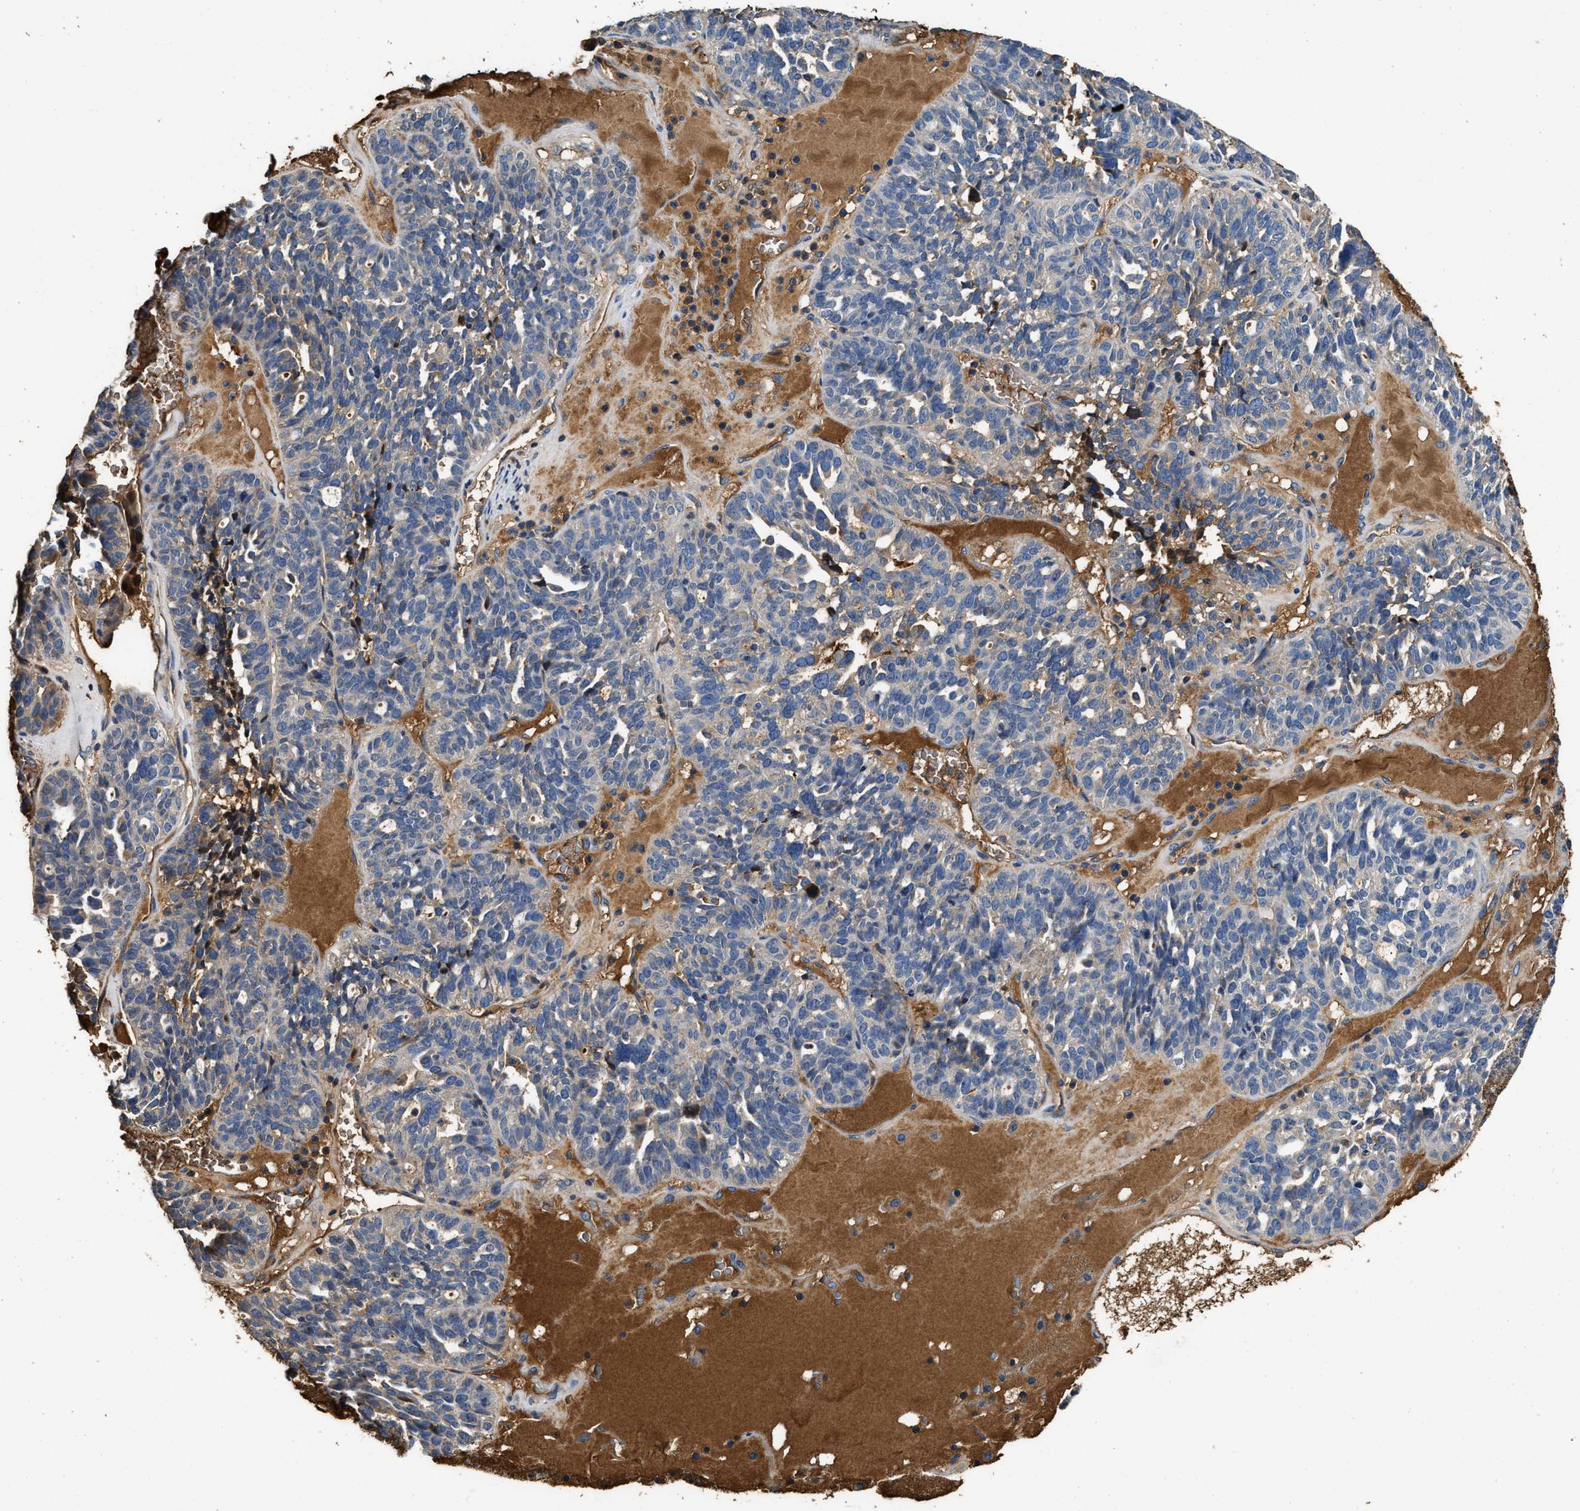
{"staining": {"intensity": "moderate", "quantity": "<25%", "location": "cytoplasmic/membranous"}, "tissue": "ovarian cancer", "cell_type": "Tumor cells", "image_type": "cancer", "snomed": [{"axis": "morphology", "description": "Cystadenocarcinoma, serous, NOS"}, {"axis": "topography", "description": "Ovary"}], "caption": "This is a histology image of IHC staining of ovarian cancer, which shows moderate expression in the cytoplasmic/membranous of tumor cells.", "gene": "C3", "patient": {"sex": "female", "age": 59}}